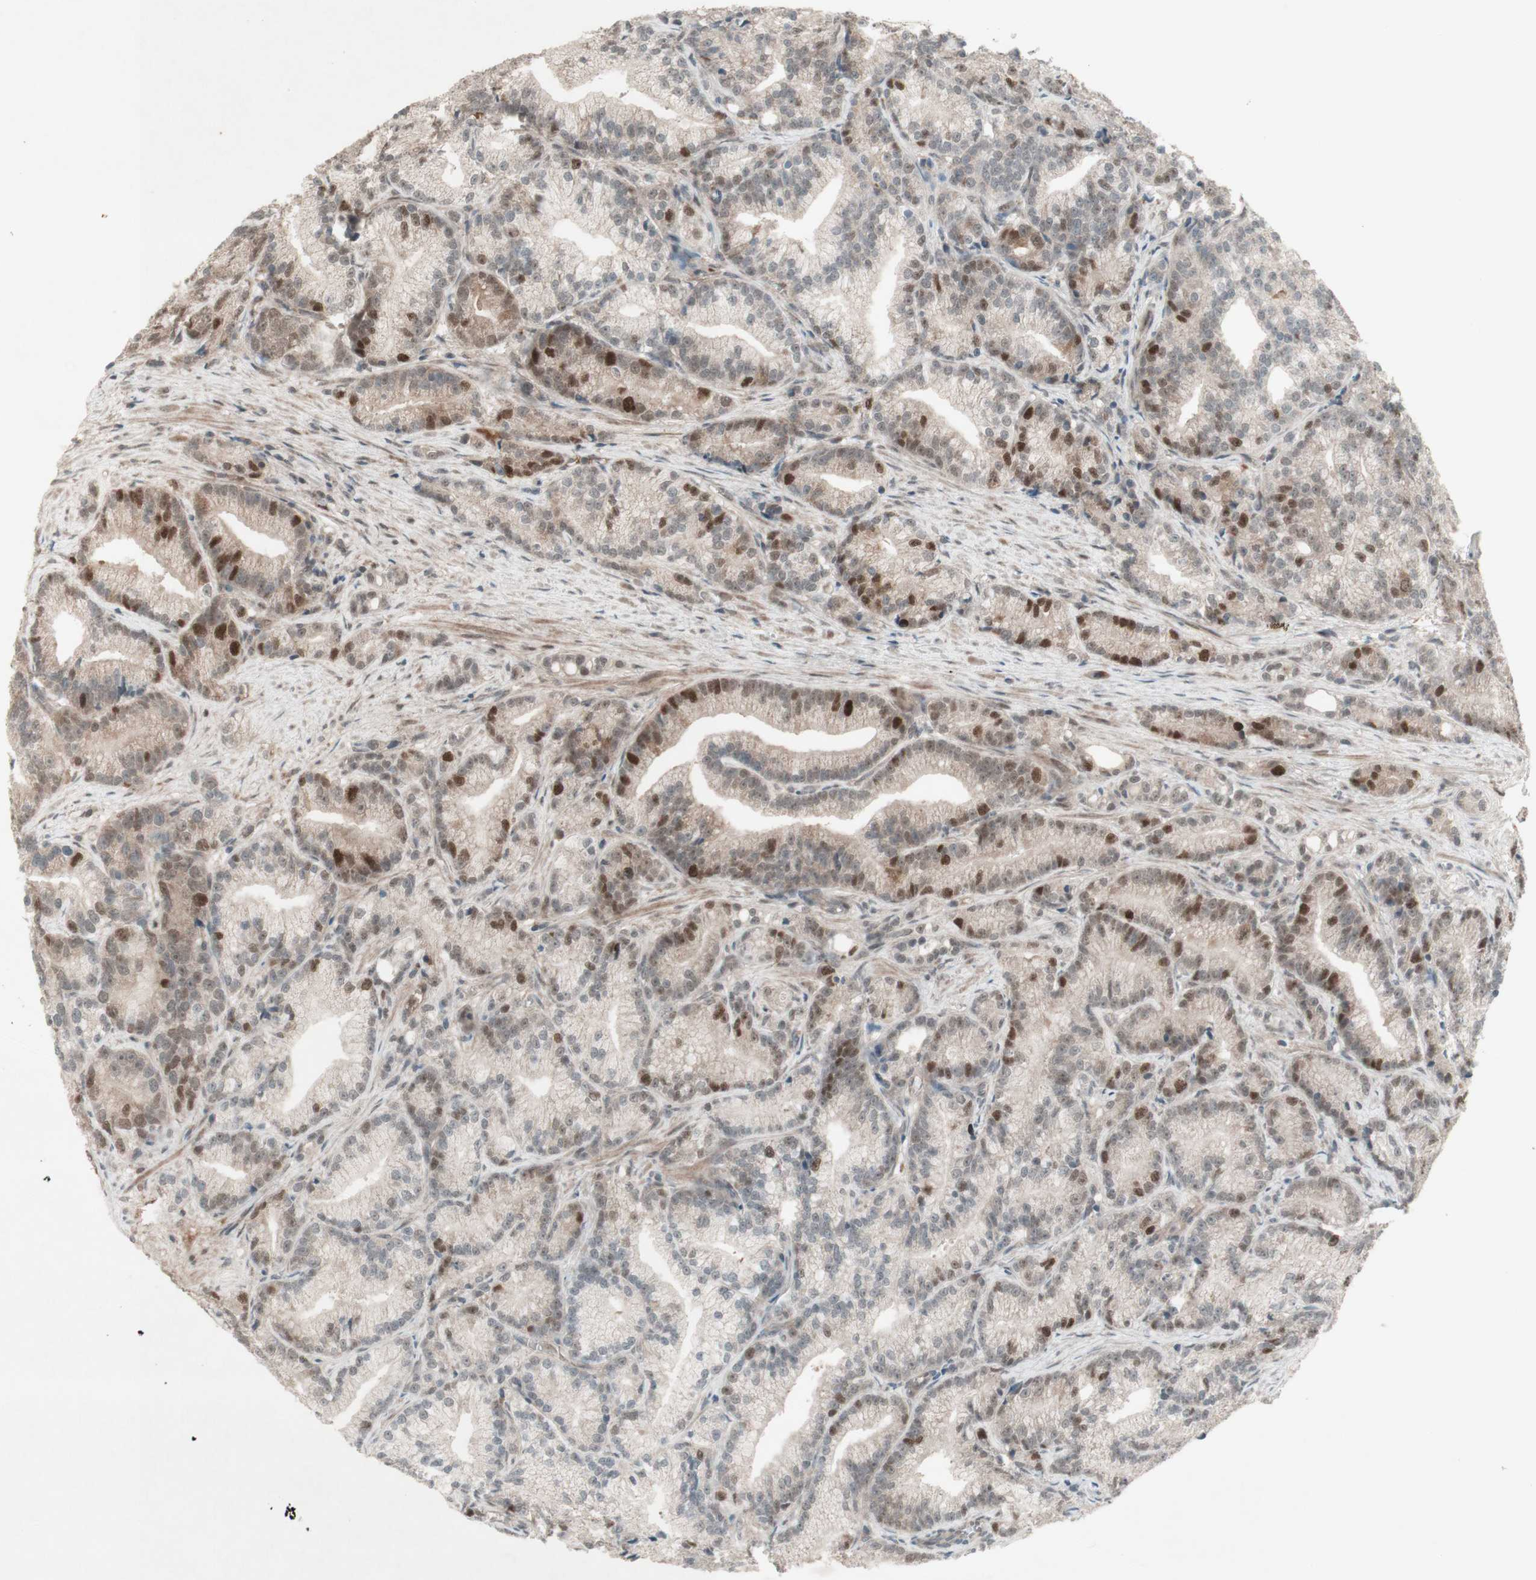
{"staining": {"intensity": "strong", "quantity": "<25%", "location": "cytoplasmic/membranous,nuclear"}, "tissue": "prostate cancer", "cell_type": "Tumor cells", "image_type": "cancer", "snomed": [{"axis": "morphology", "description": "Adenocarcinoma, Low grade"}, {"axis": "topography", "description": "Prostate"}], "caption": "Brown immunohistochemical staining in low-grade adenocarcinoma (prostate) demonstrates strong cytoplasmic/membranous and nuclear staining in approximately <25% of tumor cells.", "gene": "MSH6", "patient": {"sex": "male", "age": 89}}